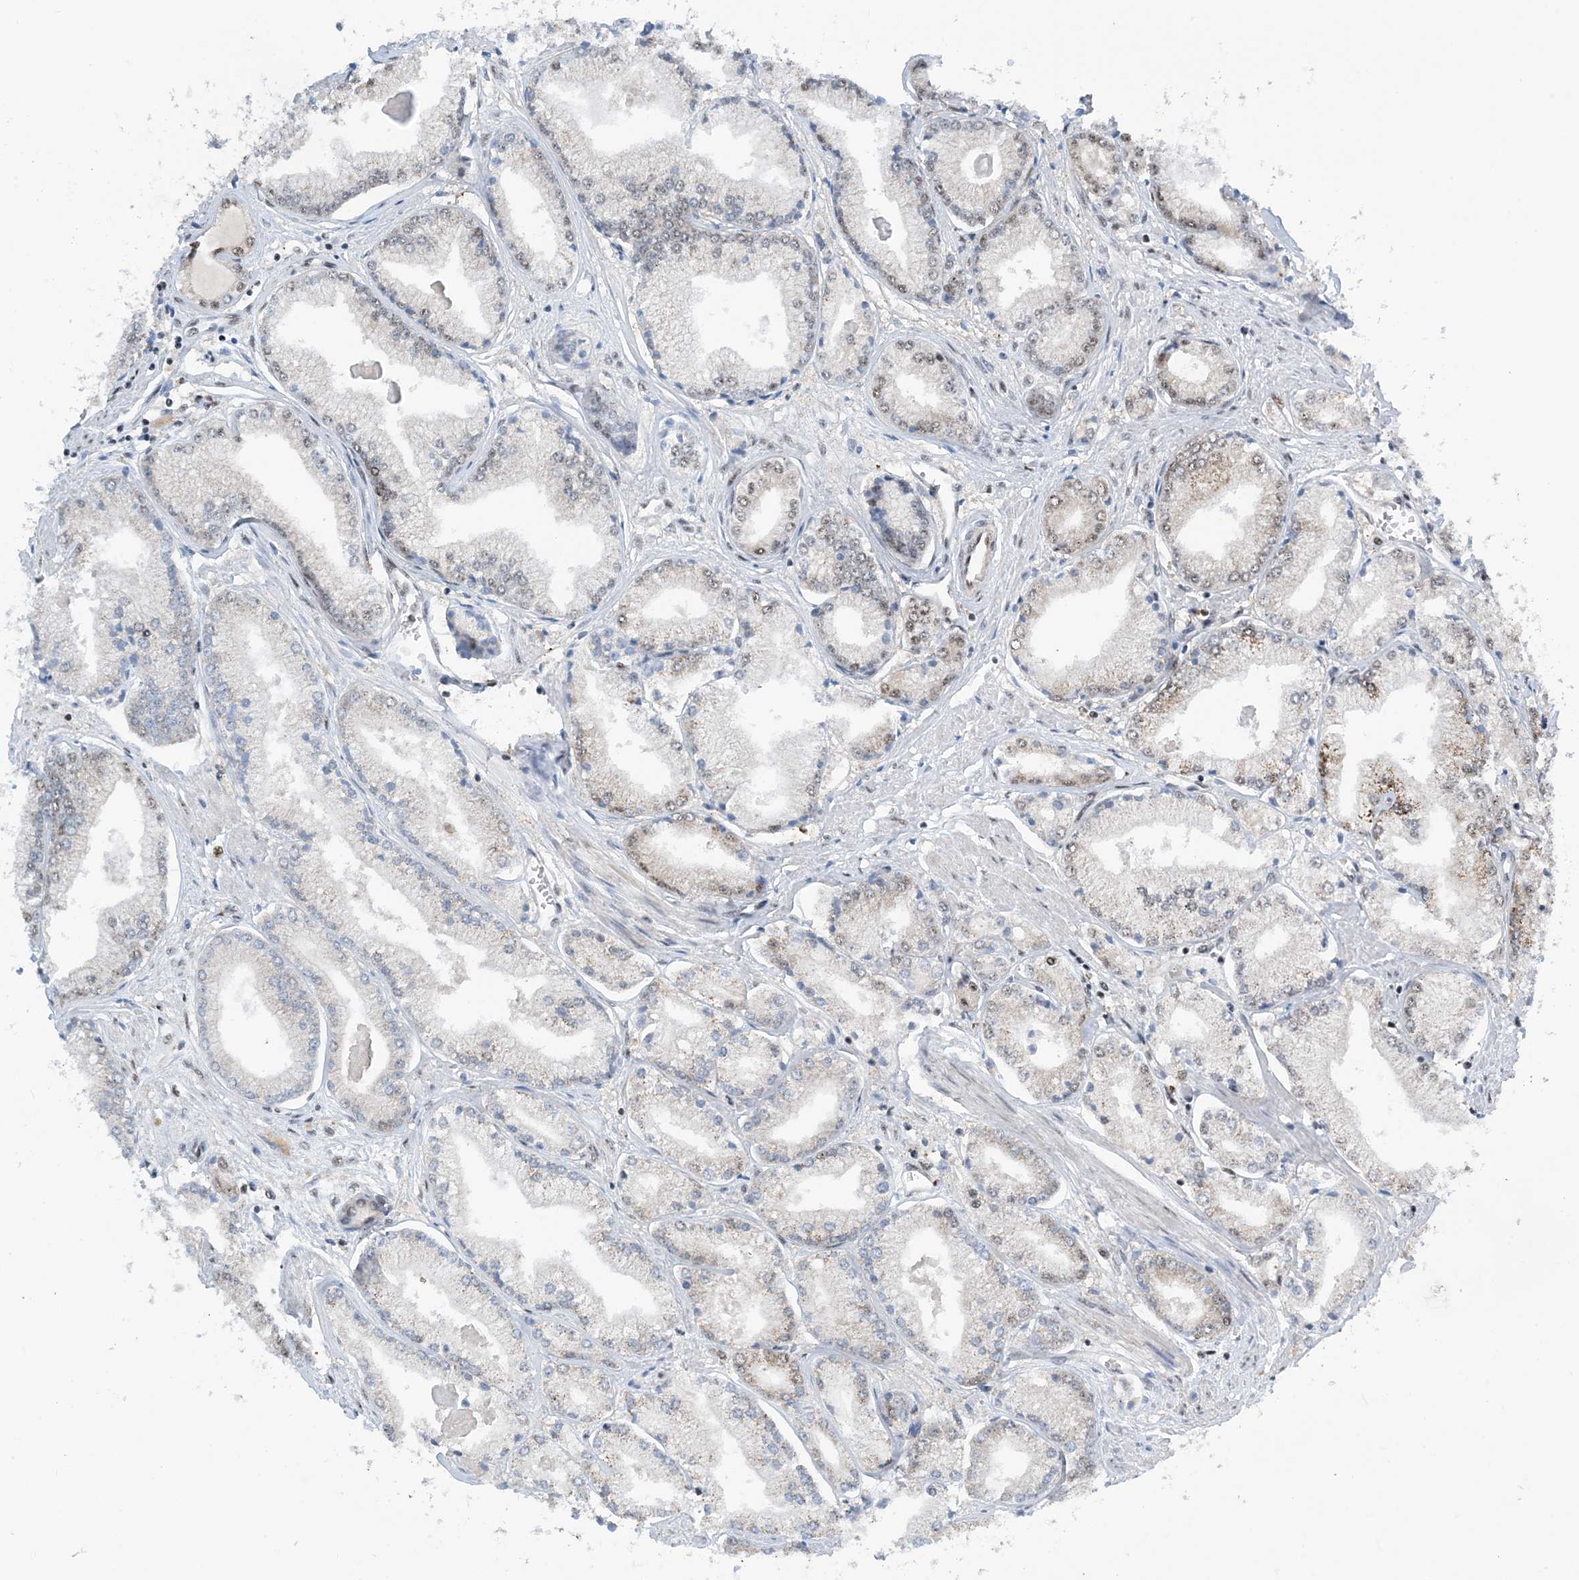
{"staining": {"intensity": "weak", "quantity": "25%-75%", "location": "cytoplasmic/membranous,nuclear"}, "tissue": "prostate cancer", "cell_type": "Tumor cells", "image_type": "cancer", "snomed": [{"axis": "morphology", "description": "Adenocarcinoma, Low grade"}, {"axis": "topography", "description": "Prostate"}], "caption": "The histopathology image displays immunohistochemical staining of prostate cancer (adenocarcinoma (low-grade)). There is weak cytoplasmic/membranous and nuclear staining is appreciated in about 25%-75% of tumor cells.", "gene": "HEMK1", "patient": {"sex": "male", "age": 60}}